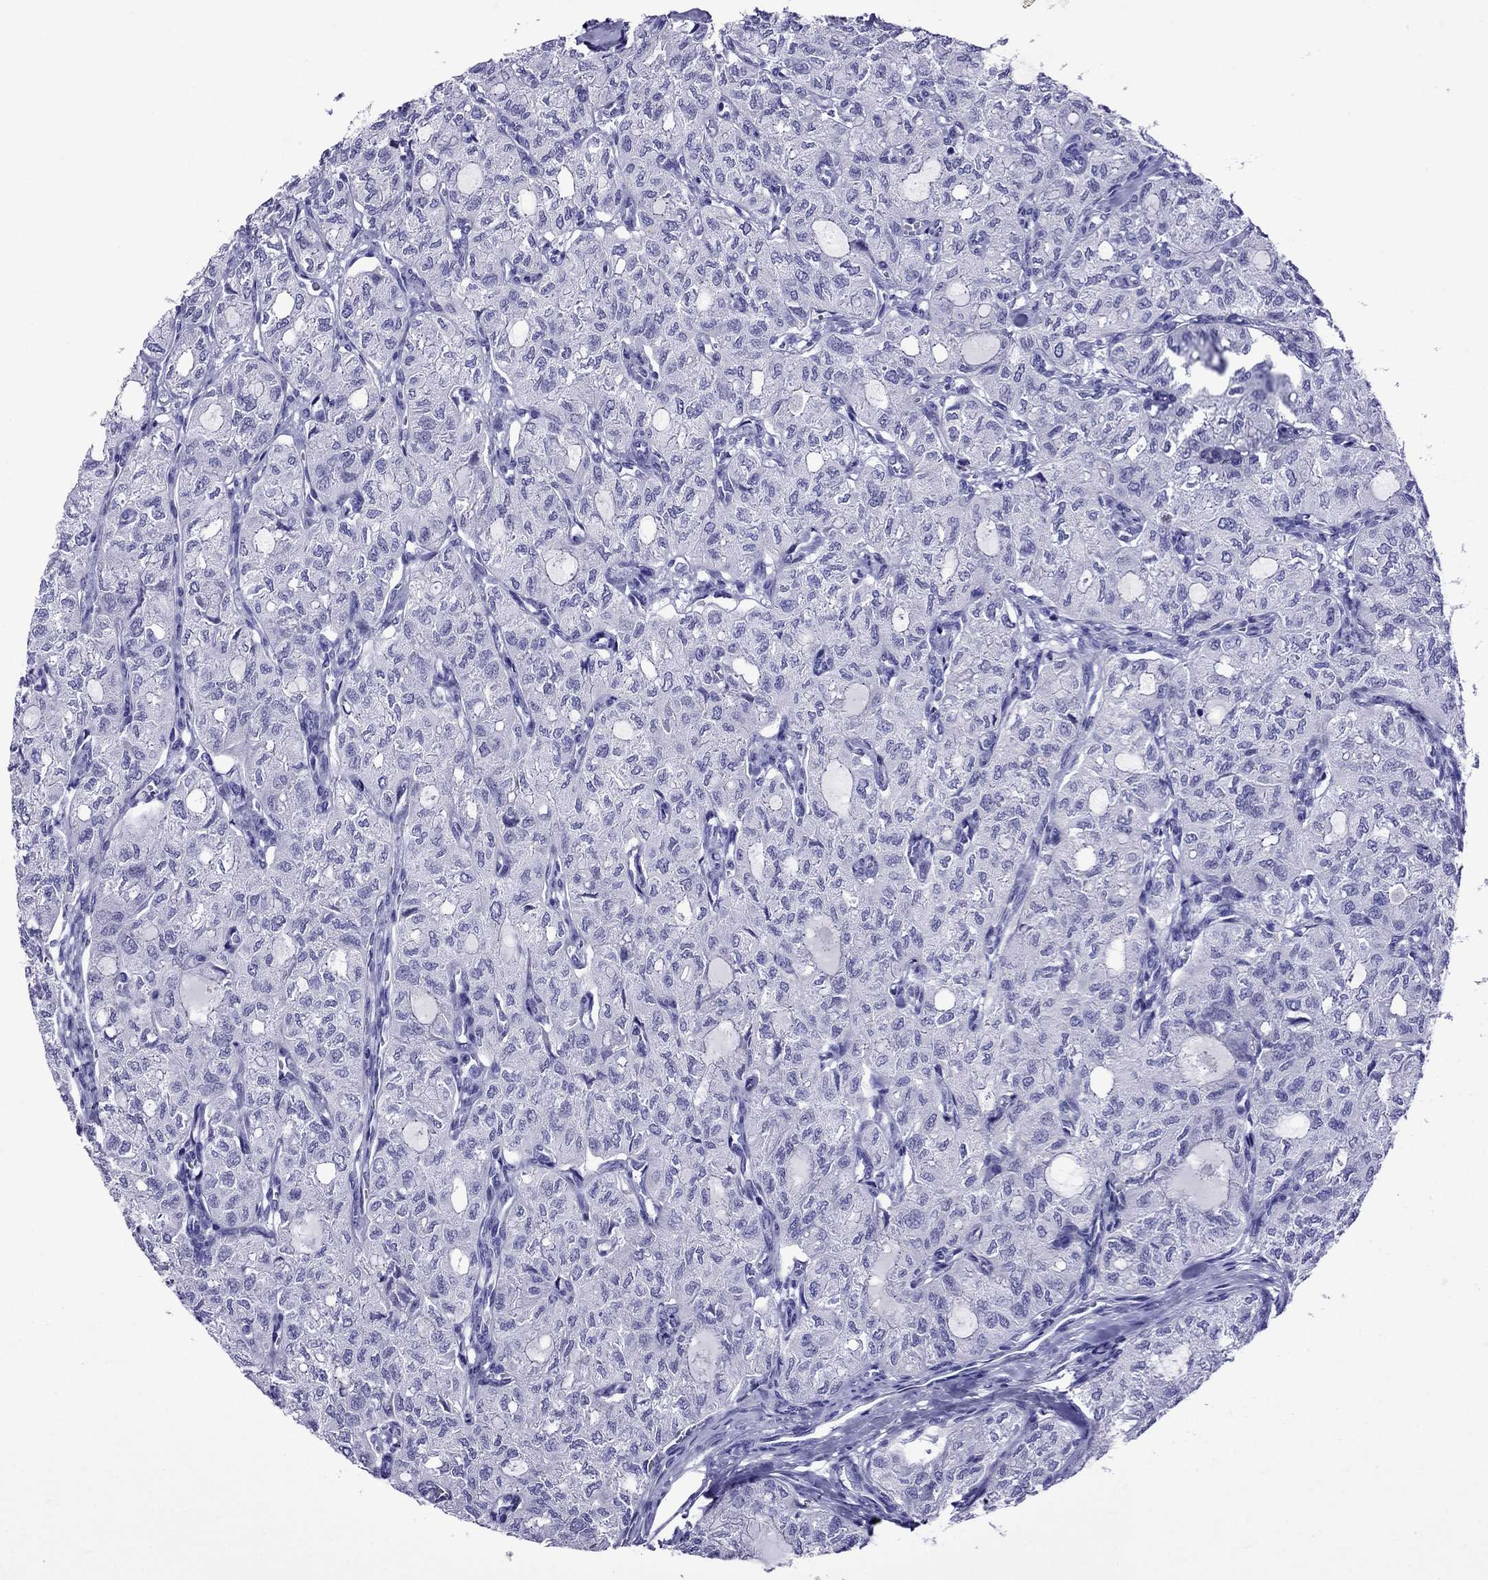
{"staining": {"intensity": "negative", "quantity": "none", "location": "none"}, "tissue": "thyroid cancer", "cell_type": "Tumor cells", "image_type": "cancer", "snomed": [{"axis": "morphology", "description": "Follicular adenoma carcinoma, NOS"}, {"axis": "topography", "description": "Thyroid gland"}], "caption": "The IHC micrograph has no significant positivity in tumor cells of thyroid follicular adenoma carcinoma tissue.", "gene": "CRYBA1", "patient": {"sex": "male", "age": 75}}